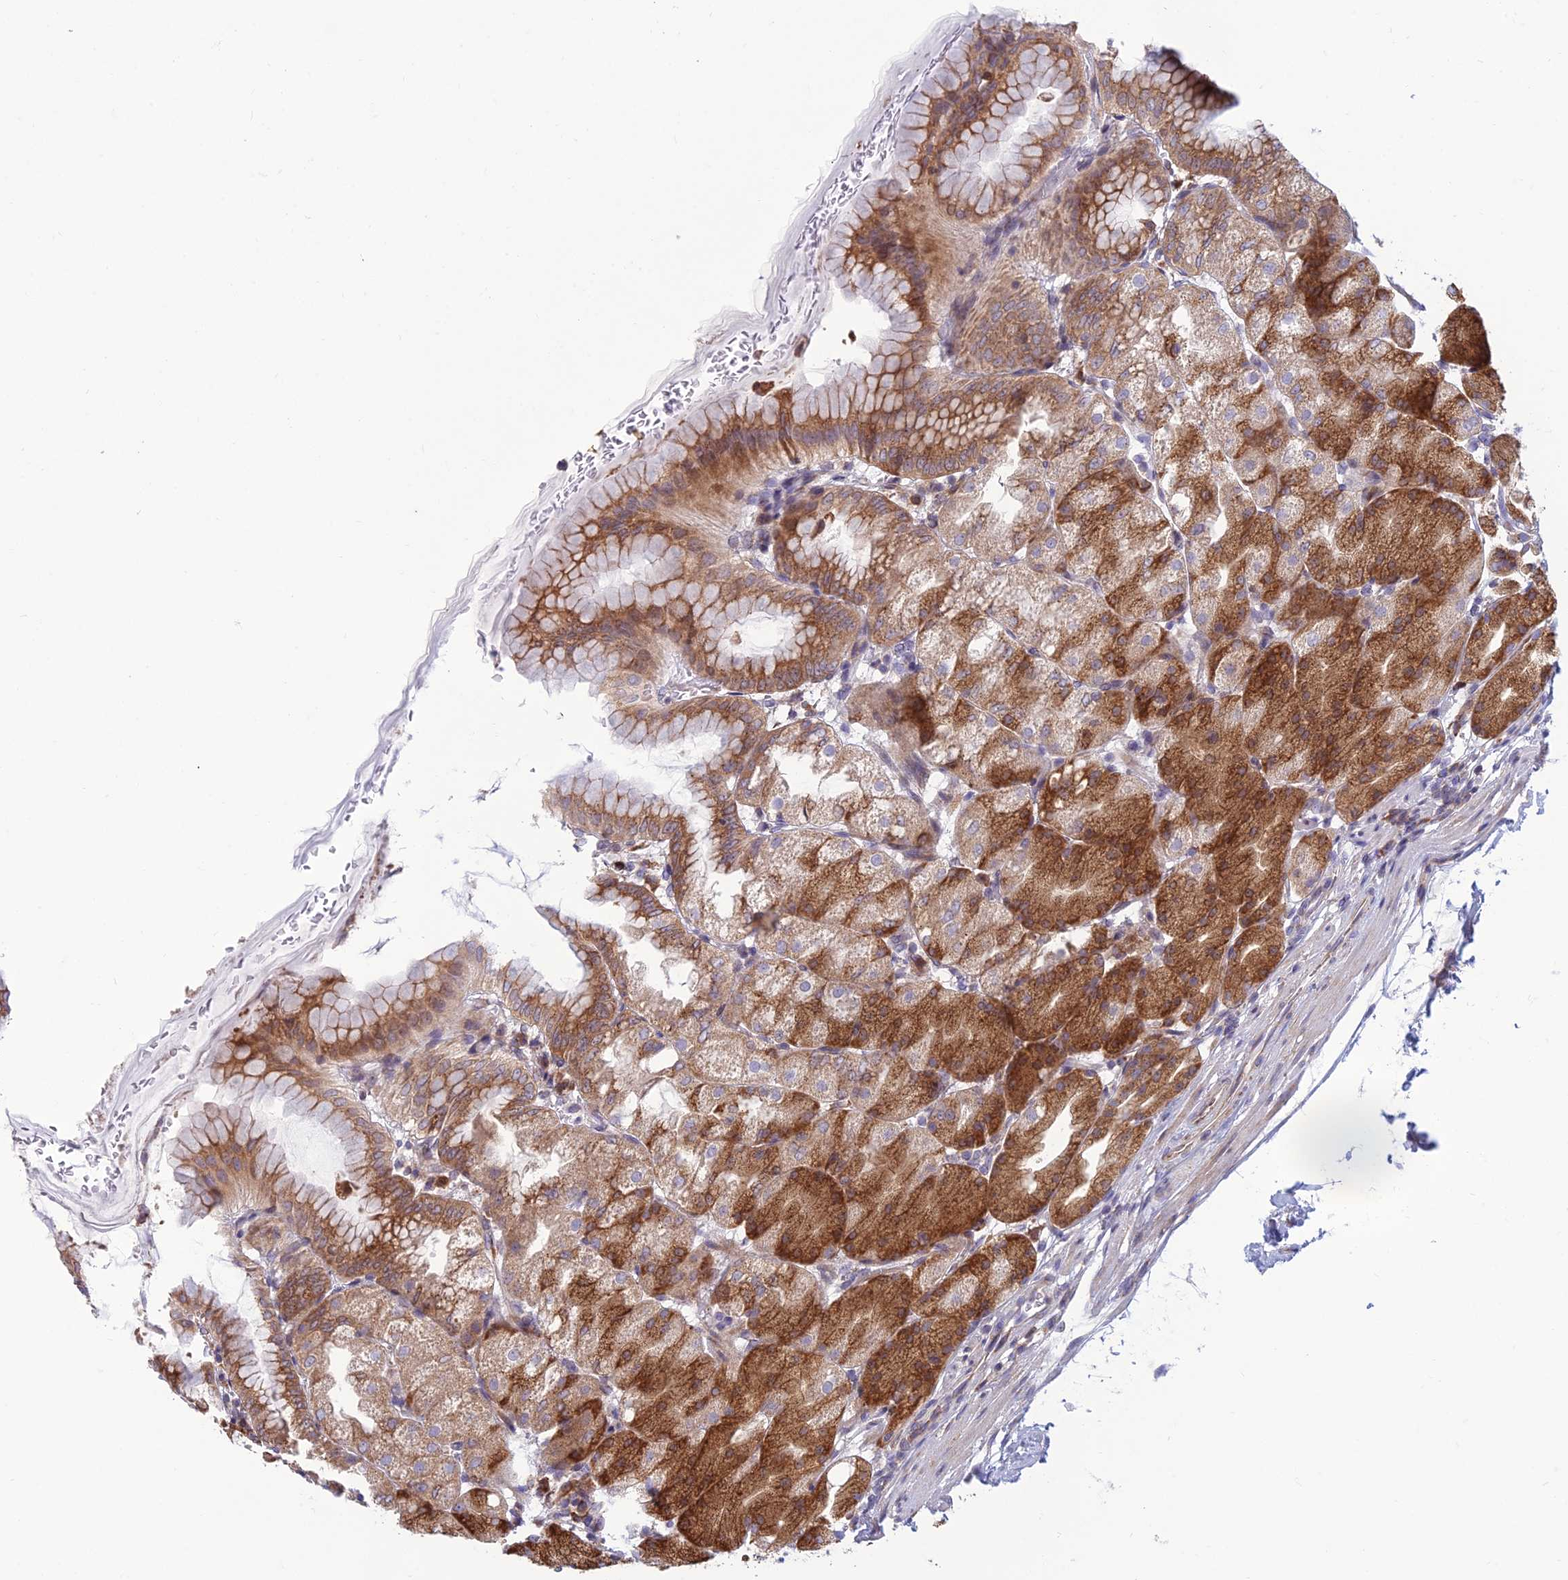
{"staining": {"intensity": "strong", "quantity": ">75%", "location": "cytoplasmic/membranous"}, "tissue": "stomach", "cell_type": "Glandular cells", "image_type": "normal", "snomed": [{"axis": "morphology", "description": "Normal tissue, NOS"}, {"axis": "topography", "description": "Stomach, upper"}, {"axis": "topography", "description": "Stomach, lower"}], "caption": "Immunohistochemical staining of benign human stomach shows >75% levels of strong cytoplasmic/membranous protein expression in about >75% of glandular cells.", "gene": "RPL17", "patient": {"sex": "male", "age": 62}}